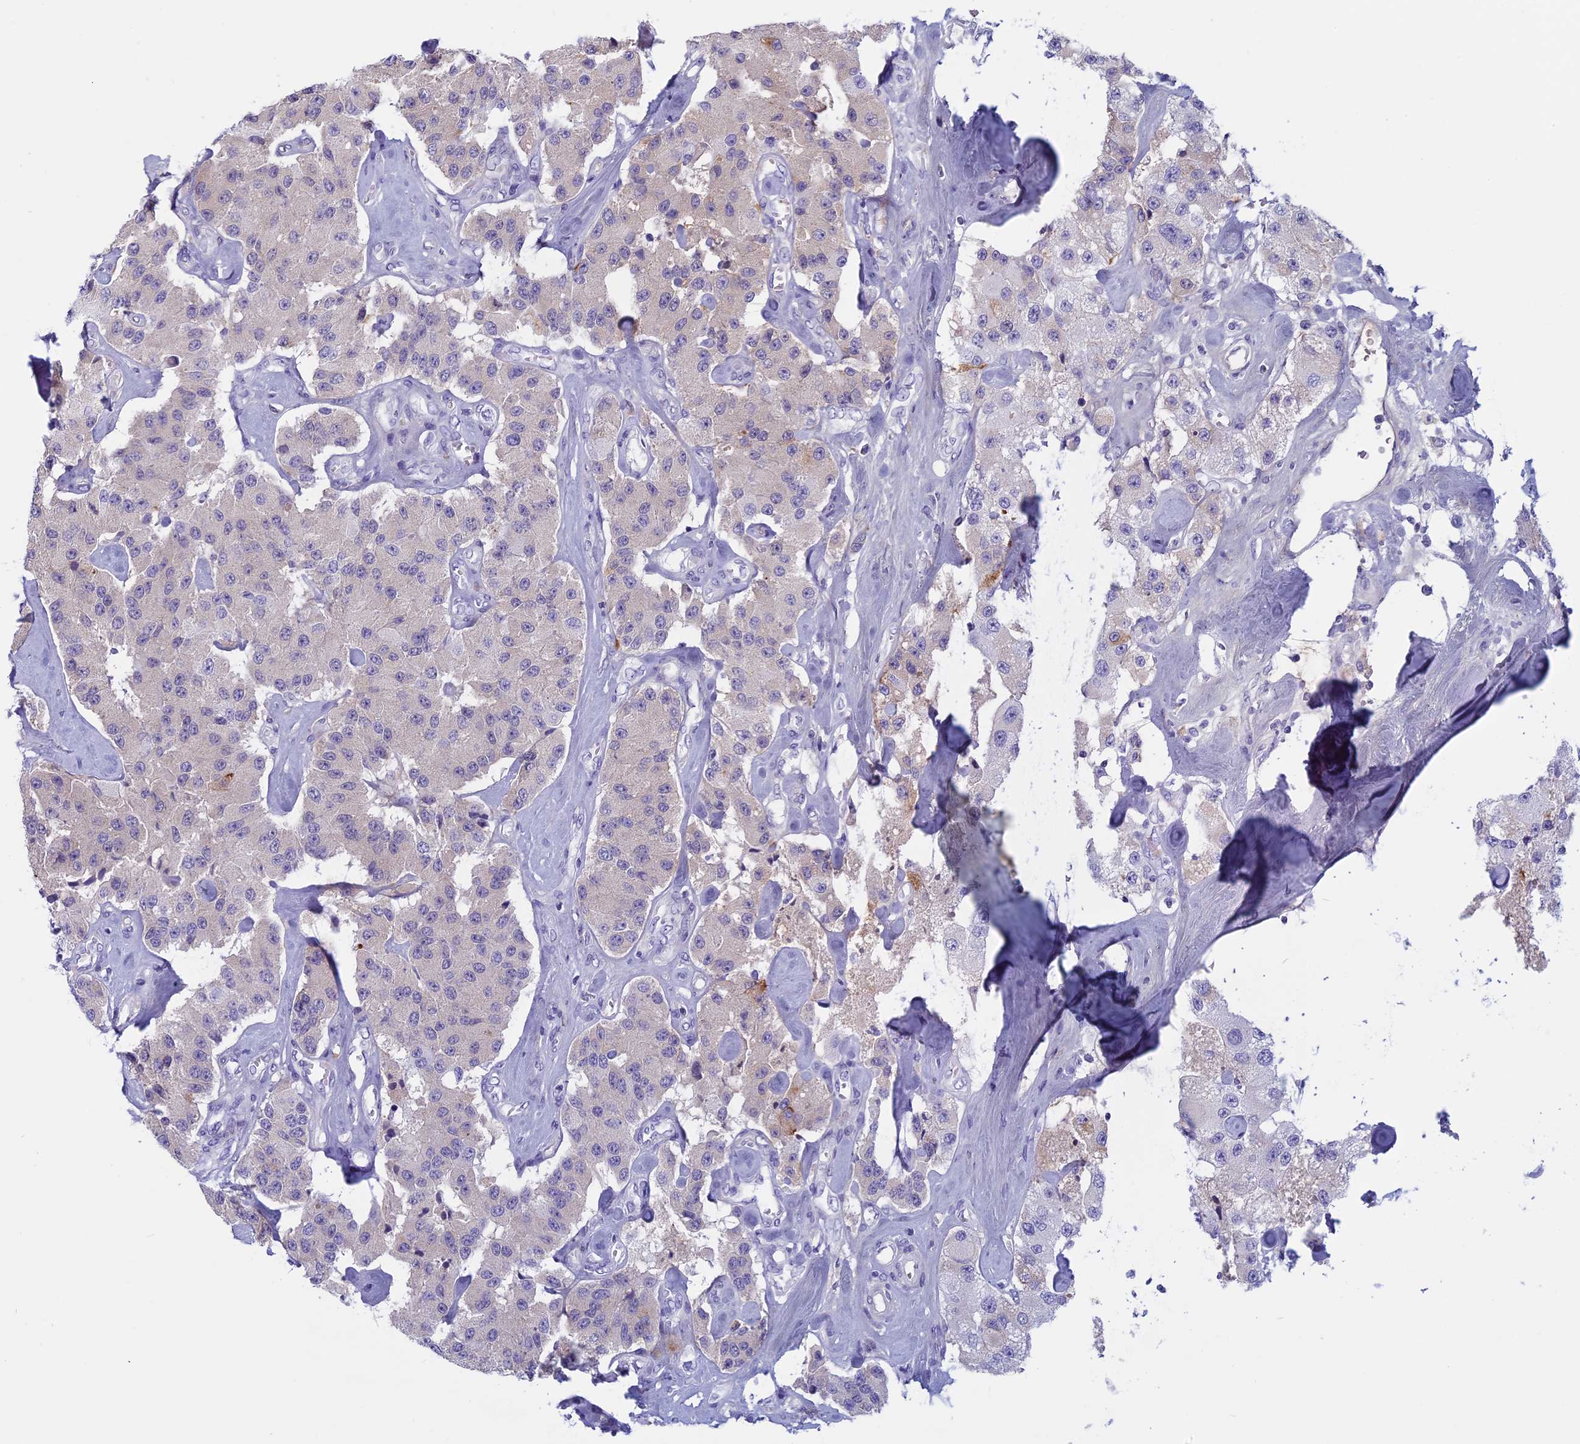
{"staining": {"intensity": "negative", "quantity": "none", "location": "none"}, "tissue": "carcinoid", "cell_type": "Tumor cells", "image_type": "cancer", "snomed": [{"axis": "morphology", "description": "Carcinoid, malignant, NOS"}, {"axis": "topography", "description": "Pancreas"}], "caption": "This is an immunohistochemistry (IHC) photomicrograph of malignant carcinoid. There is no expression in tumor cells.", "gene": "ANGPTL2", "patient": {"sex": "male", "age": 41}}